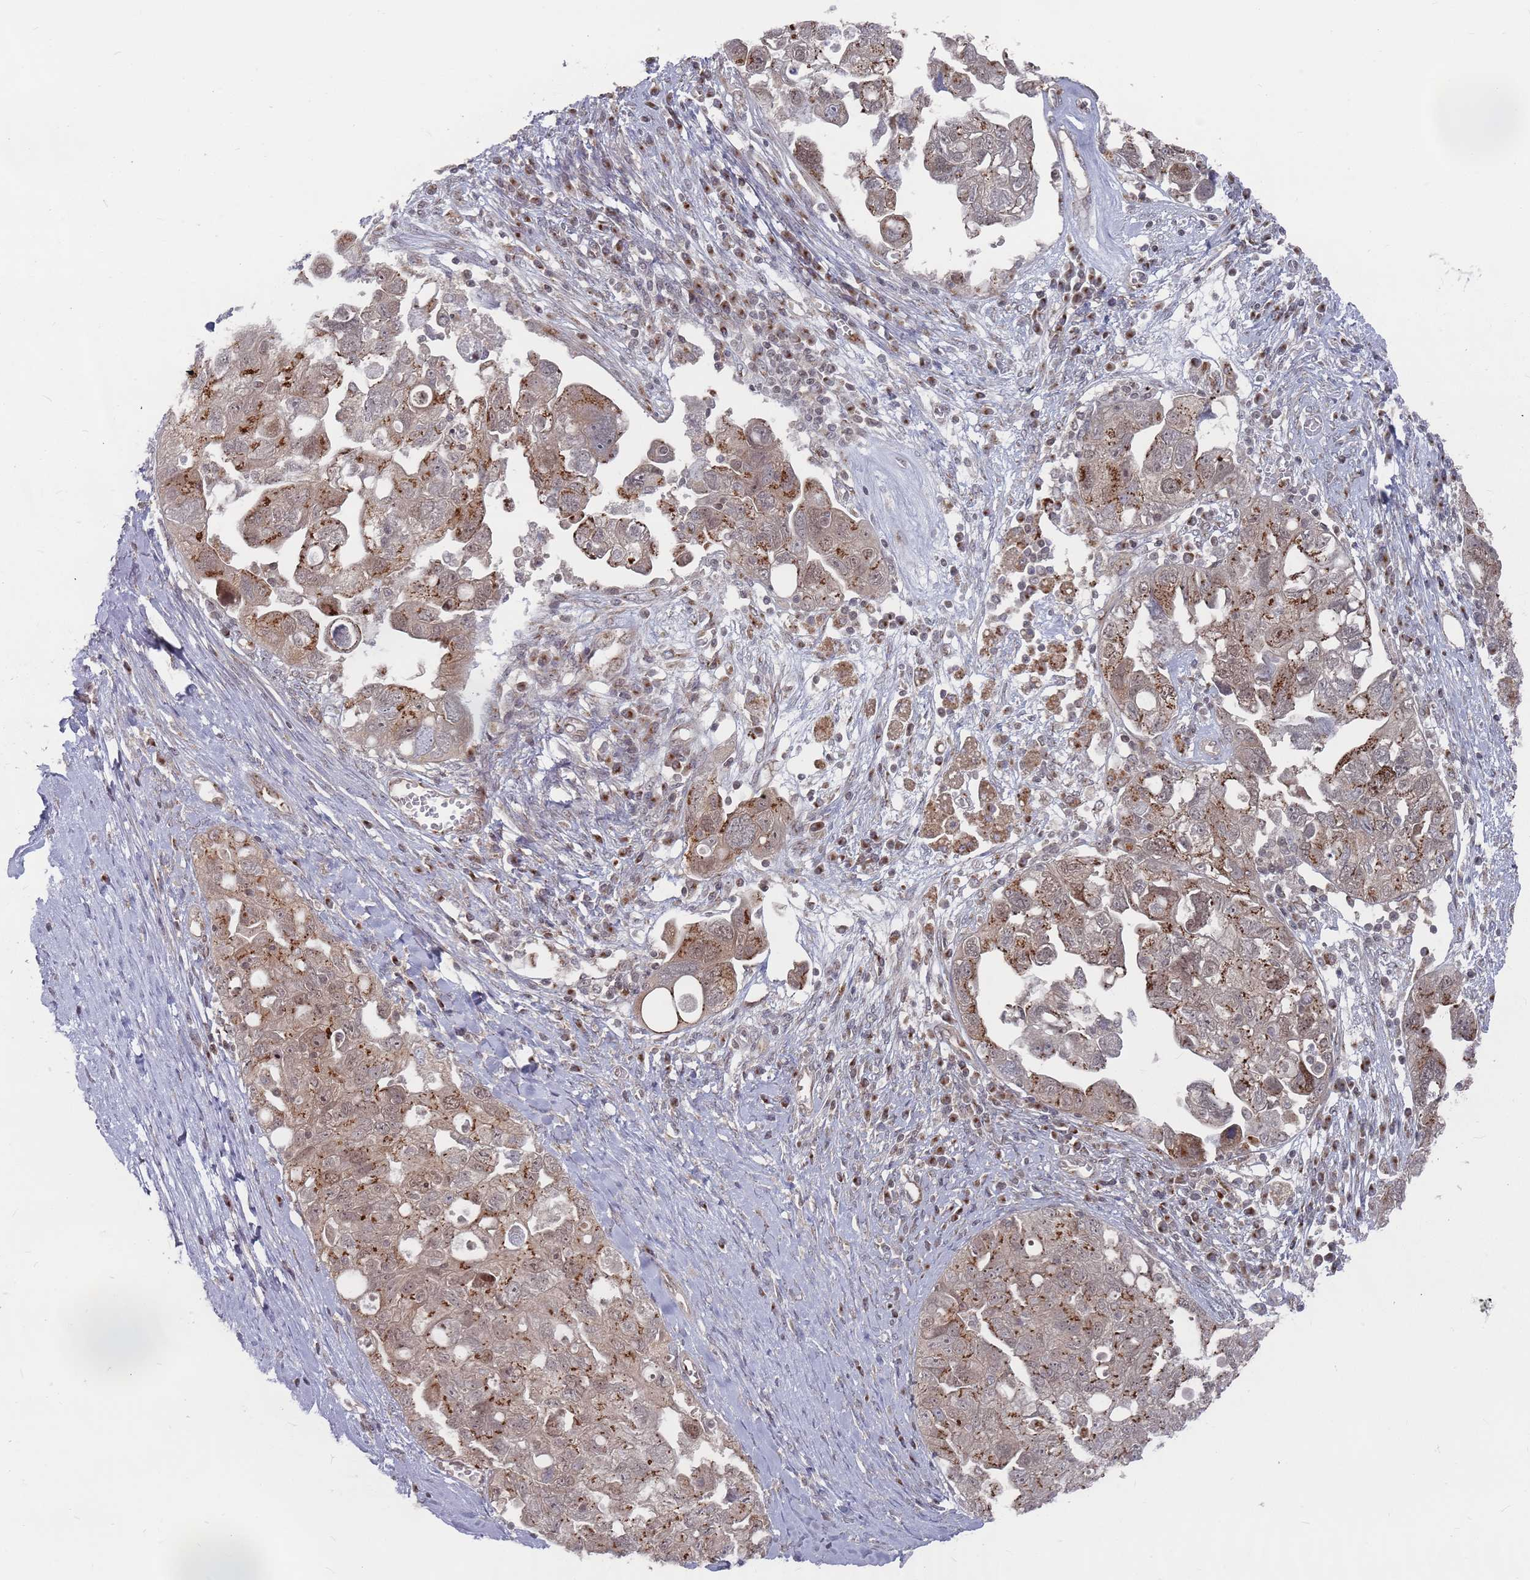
{"staining": {"intensity": "moderate", "quantity": ">75%", "location": "cytoplasmic/membranous"}, "tissue": "ovarian cancer", "cell_type": "Tumor cells", "image_type": "cancer", "snomed": [{"axis": "morphology", "description": "Carcinoma, NOS"}, {"axis": "morphology", "description": "Cystadenocarcinoma, serous, NOS"}, {"axis": "topography", "description": "Ovary"}], "caption": "There is medium levels of moderate cytoplasmic/membranous positivity in tumor cells of ovarian carcinoma, as demonstrated by immunohistochemical staining (brown color).", "gene": "FMO4", "patient": {"sex": "female", "age": 69}}